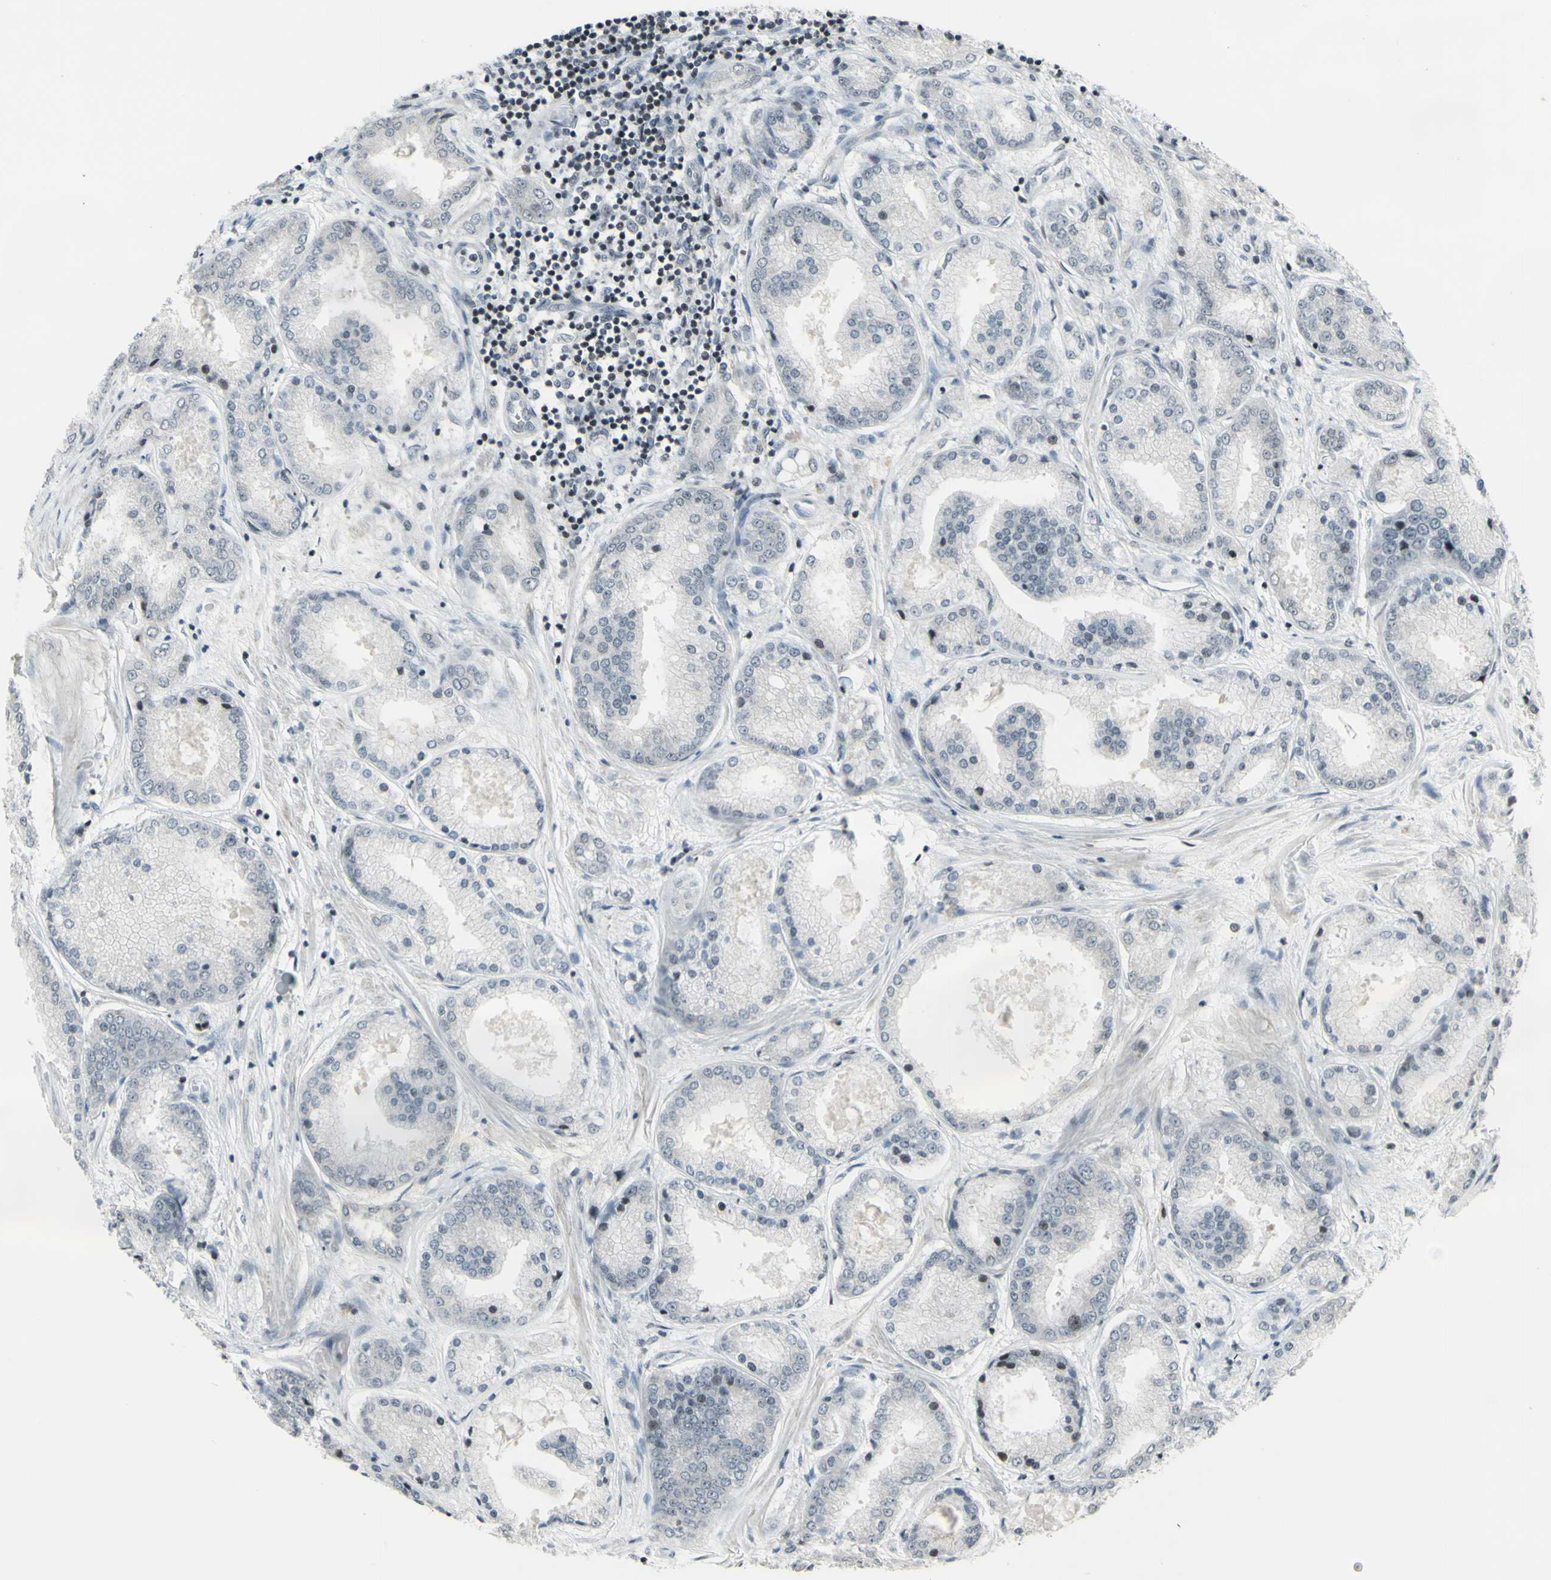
{"staining": {"intensity": "moderate", "quantity": "<25%", "location": "nuclear"}, "tissue": "prostate cancer", "cell_type": "Tumor cells", "image_type": "cancer", "snomed": [{"axis": "morphology", "description": "Adenocarcinoma, High grade"}, {"axis": "topography", "description": "Prostate"}], "caption": "Moderate nuclear expression for a protein is seen in about <25% of tumor cells of prostate cancer (adenocarcinoma (high-grade)) using immunohistochemistry.", "gene": "SUPT6H", "patient": {"sex": "male", "age": 59}}